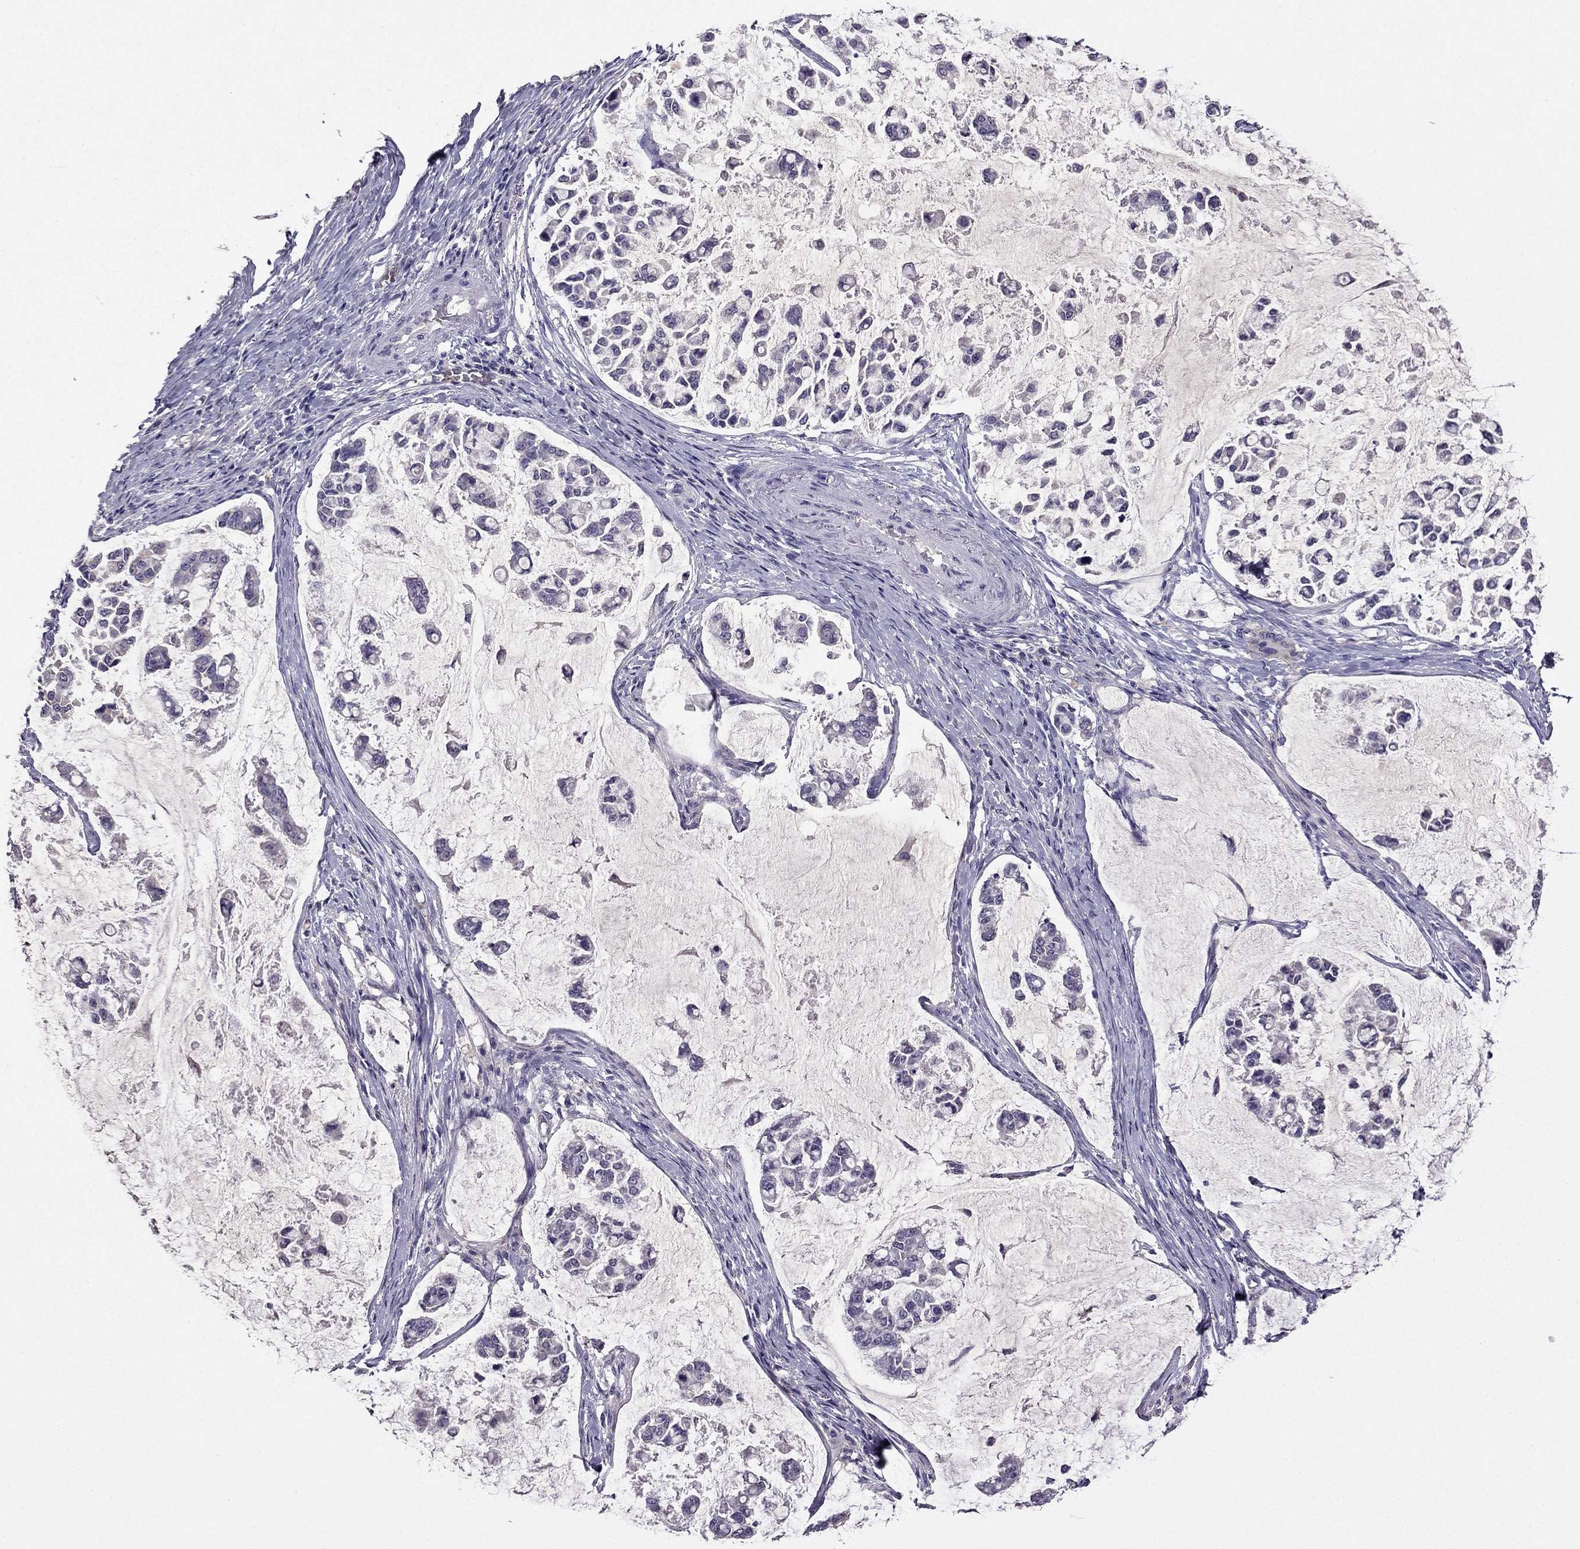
{"staining": {"intensity": "negative", "quantity": "none", "location": "none"}, "tissue": "stomach cancer", "cell_type": "Tumor cells", "image_type": "cancer", "snomed": [{"axis": "morphology", "description": "Adenocarcinoma, NOS"}, {"axis": "topography", "description": "Stomach"}], "caption": "There is no significant staining in tumor cells of stomach cancer.", "gene": "RFLNB", "patient": {"sex": "male", "age": 82}}